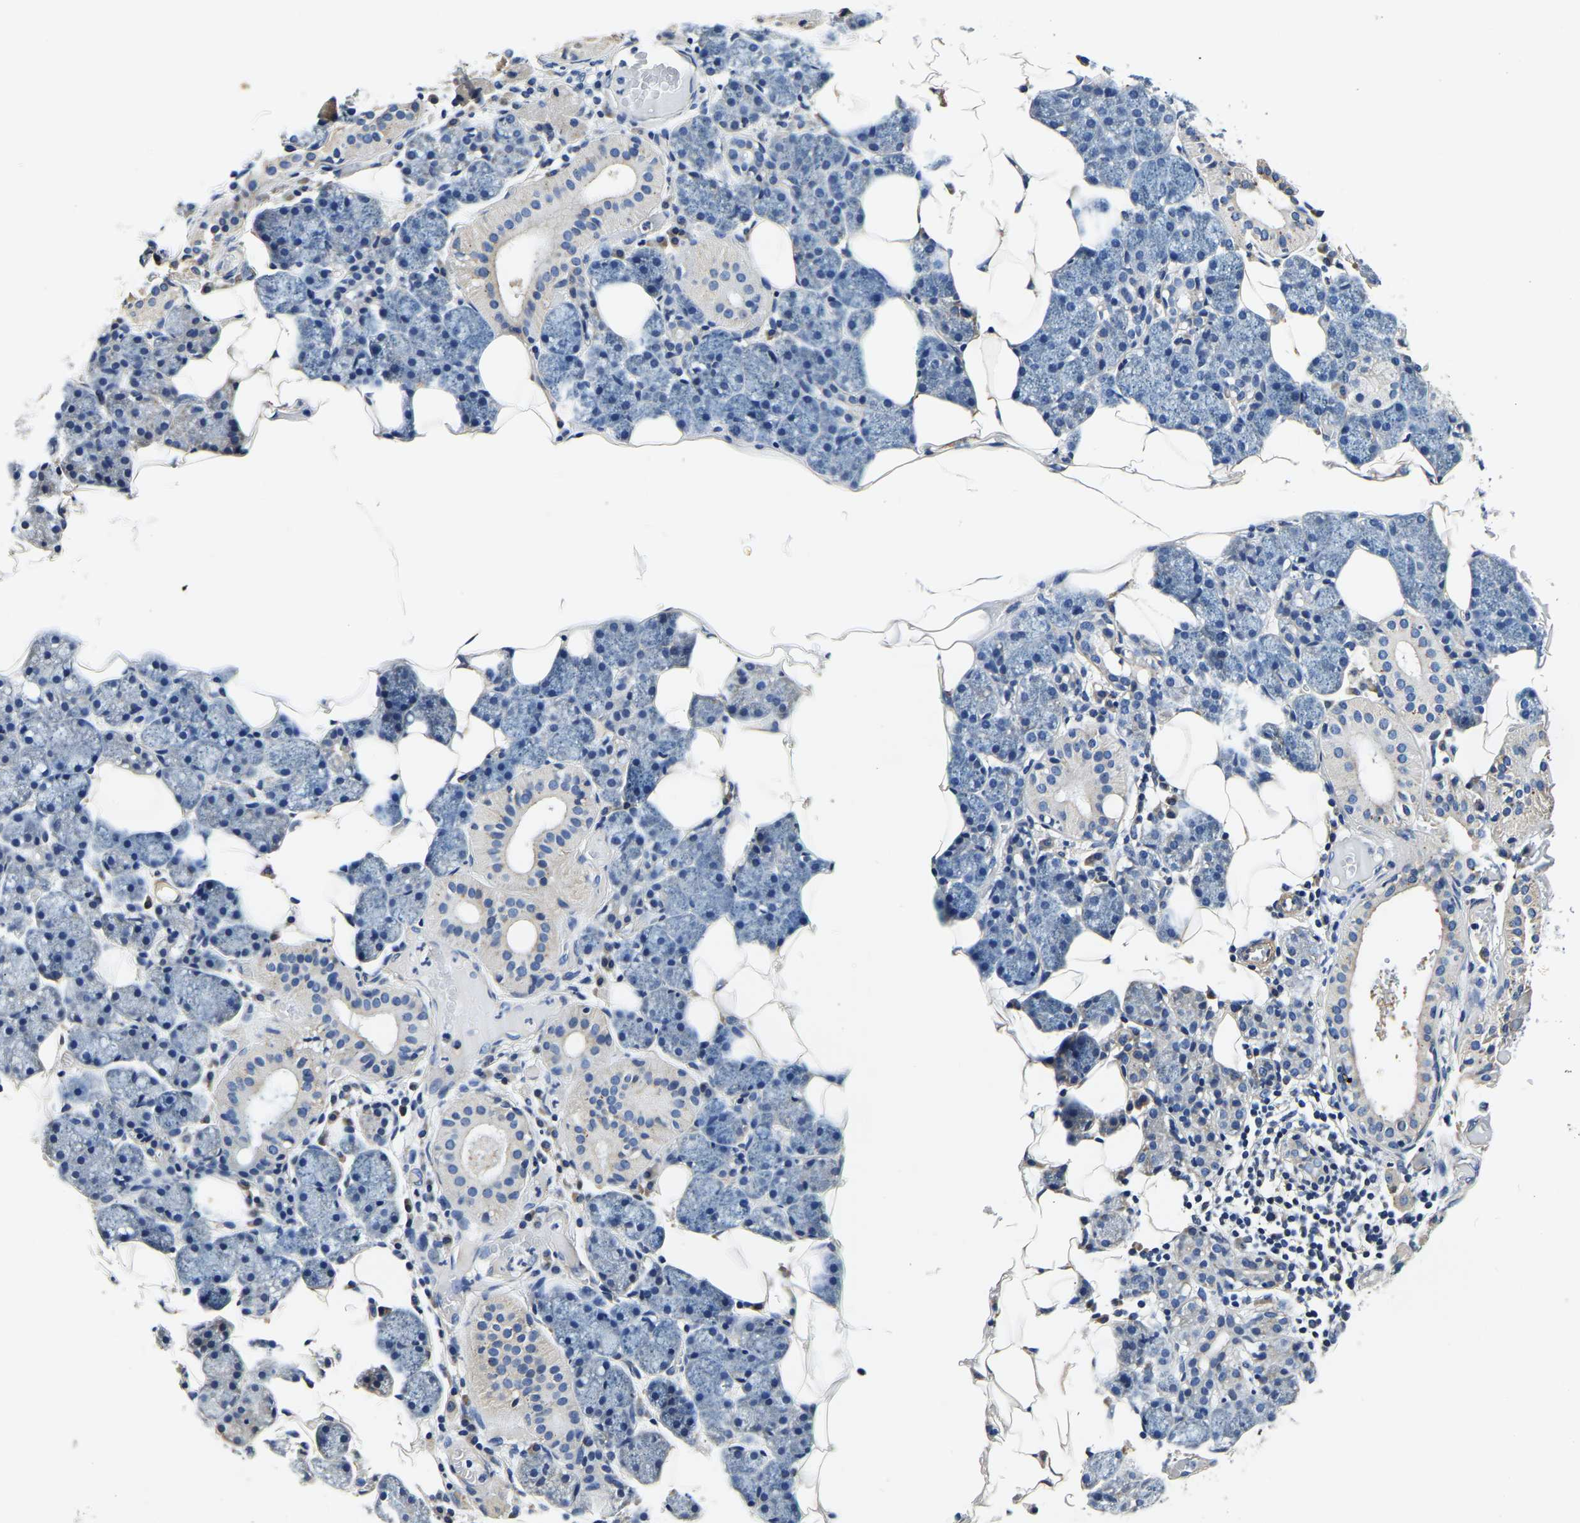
{"staining": {"intensity": "negative", "quantity": "none", "location": "none"}, "tissue": "salivary gland", "cell_type": "Glandular cells", "image_type": "normal", "snomed": [{"axis": "morphology", "description": "Normal tissue, NOS"}, {"axis": "topography", "description": "Salivary gland"}], "caption": "This is an IHC histopathology image of unremarkable salivary gland. There is no expression in glandular cells.", "gene": "KCTD17", "patient": {"sex": "female", "age": 33}}